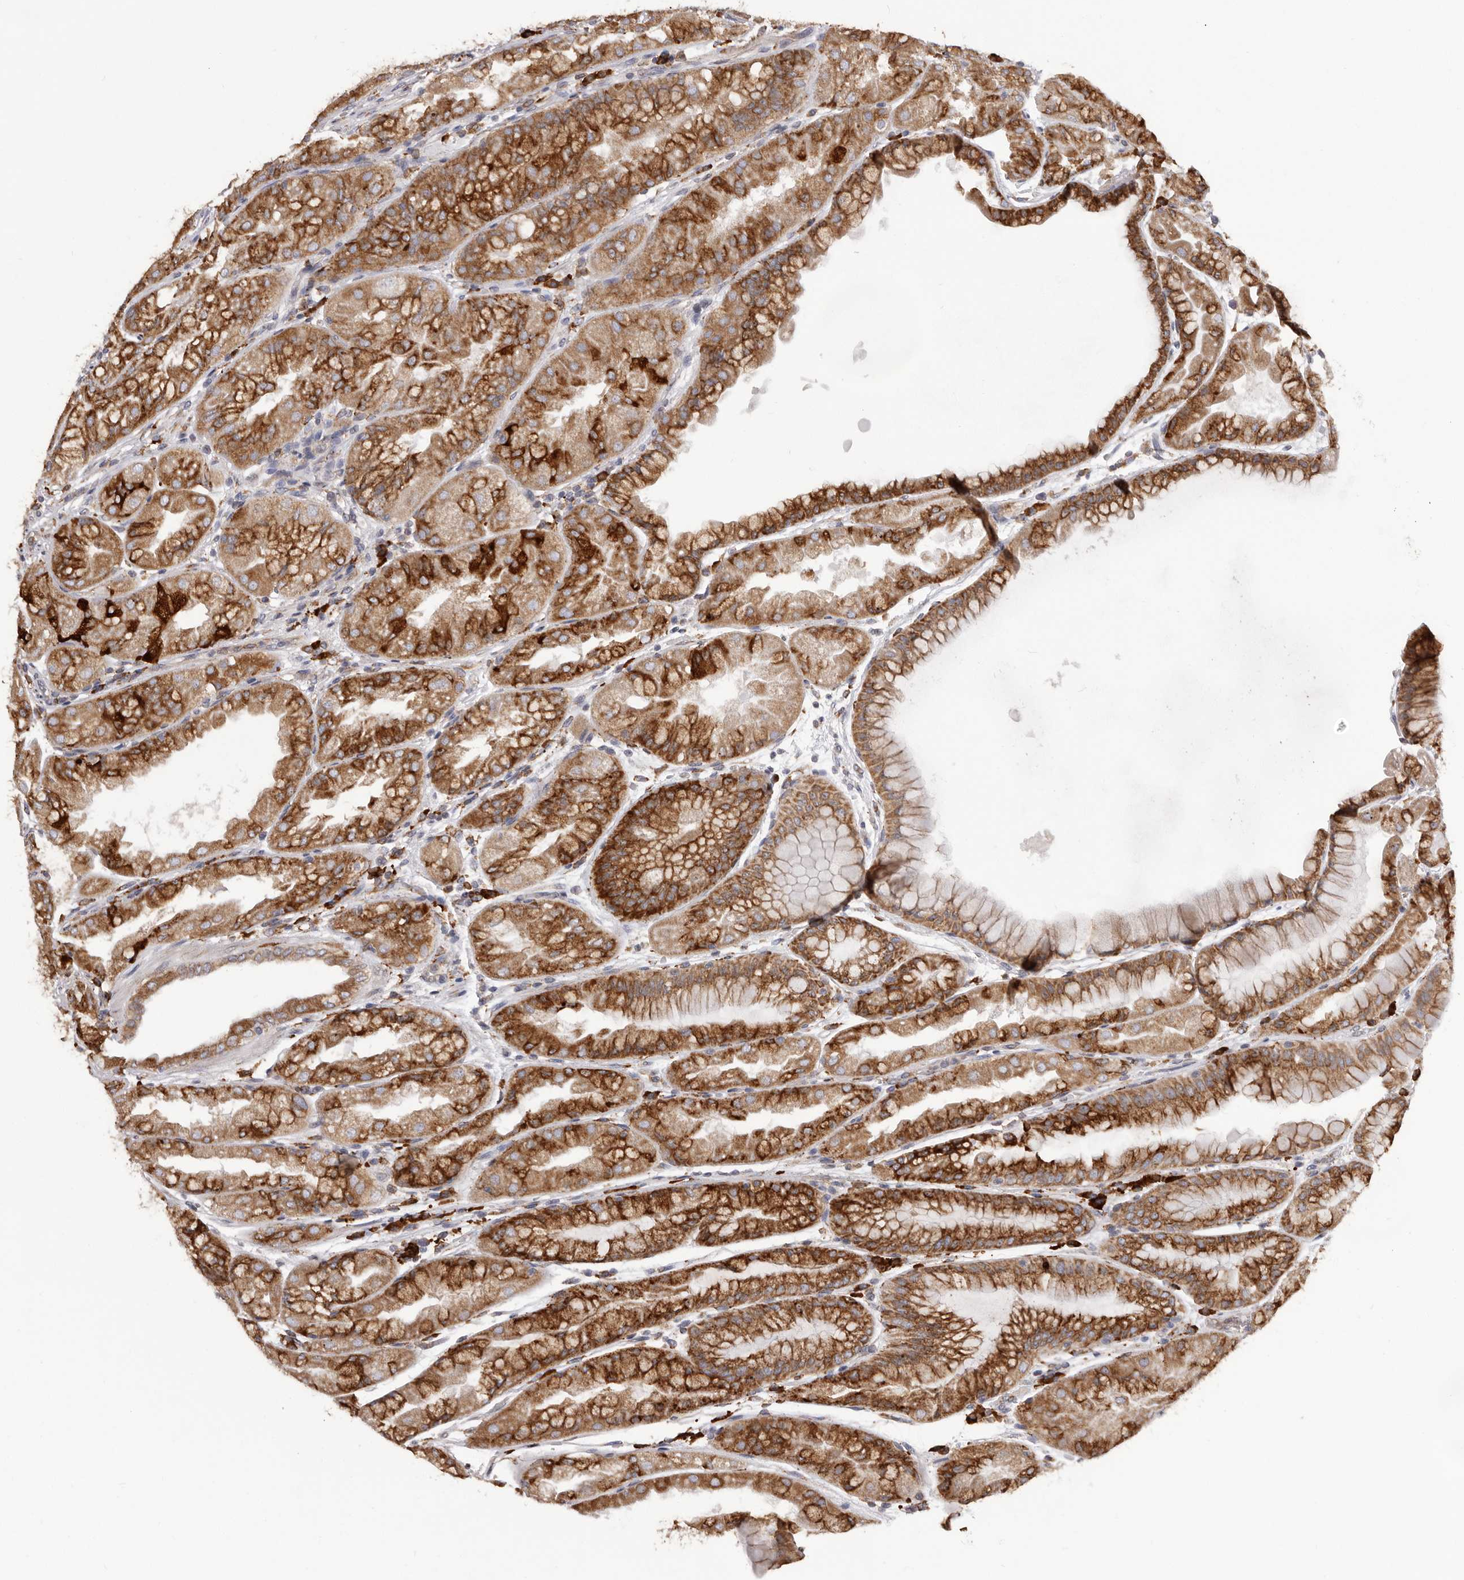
{"staining": {"intensity": "strong", "quantity": ">75%", "location": "cytoplasmic/membranous"}, "tissue": "stomach", "cell_type": "Glandular cells", "image_type": "normal", "snomed": [{"axis": "morphology", "description": "Normal tissue, NOS"}, {"axis": "topography", "description": "Stomach, upper"}], "caption": "IHC staining of unremarkable stomach, which exhibits high levels of strong cytoplasmic/membranous positivity in approximately >75% of glandular cells indicating strong cytoplasmic/membranous protein positivity. The staining was performed using DAB (3,3'-diaminobenzidine) (brown) for protein detection and nuclei were counterstained in hematoxylin (blue).", "gene": "QRSL1", "patient": {"sex": "male", "age": 47}}